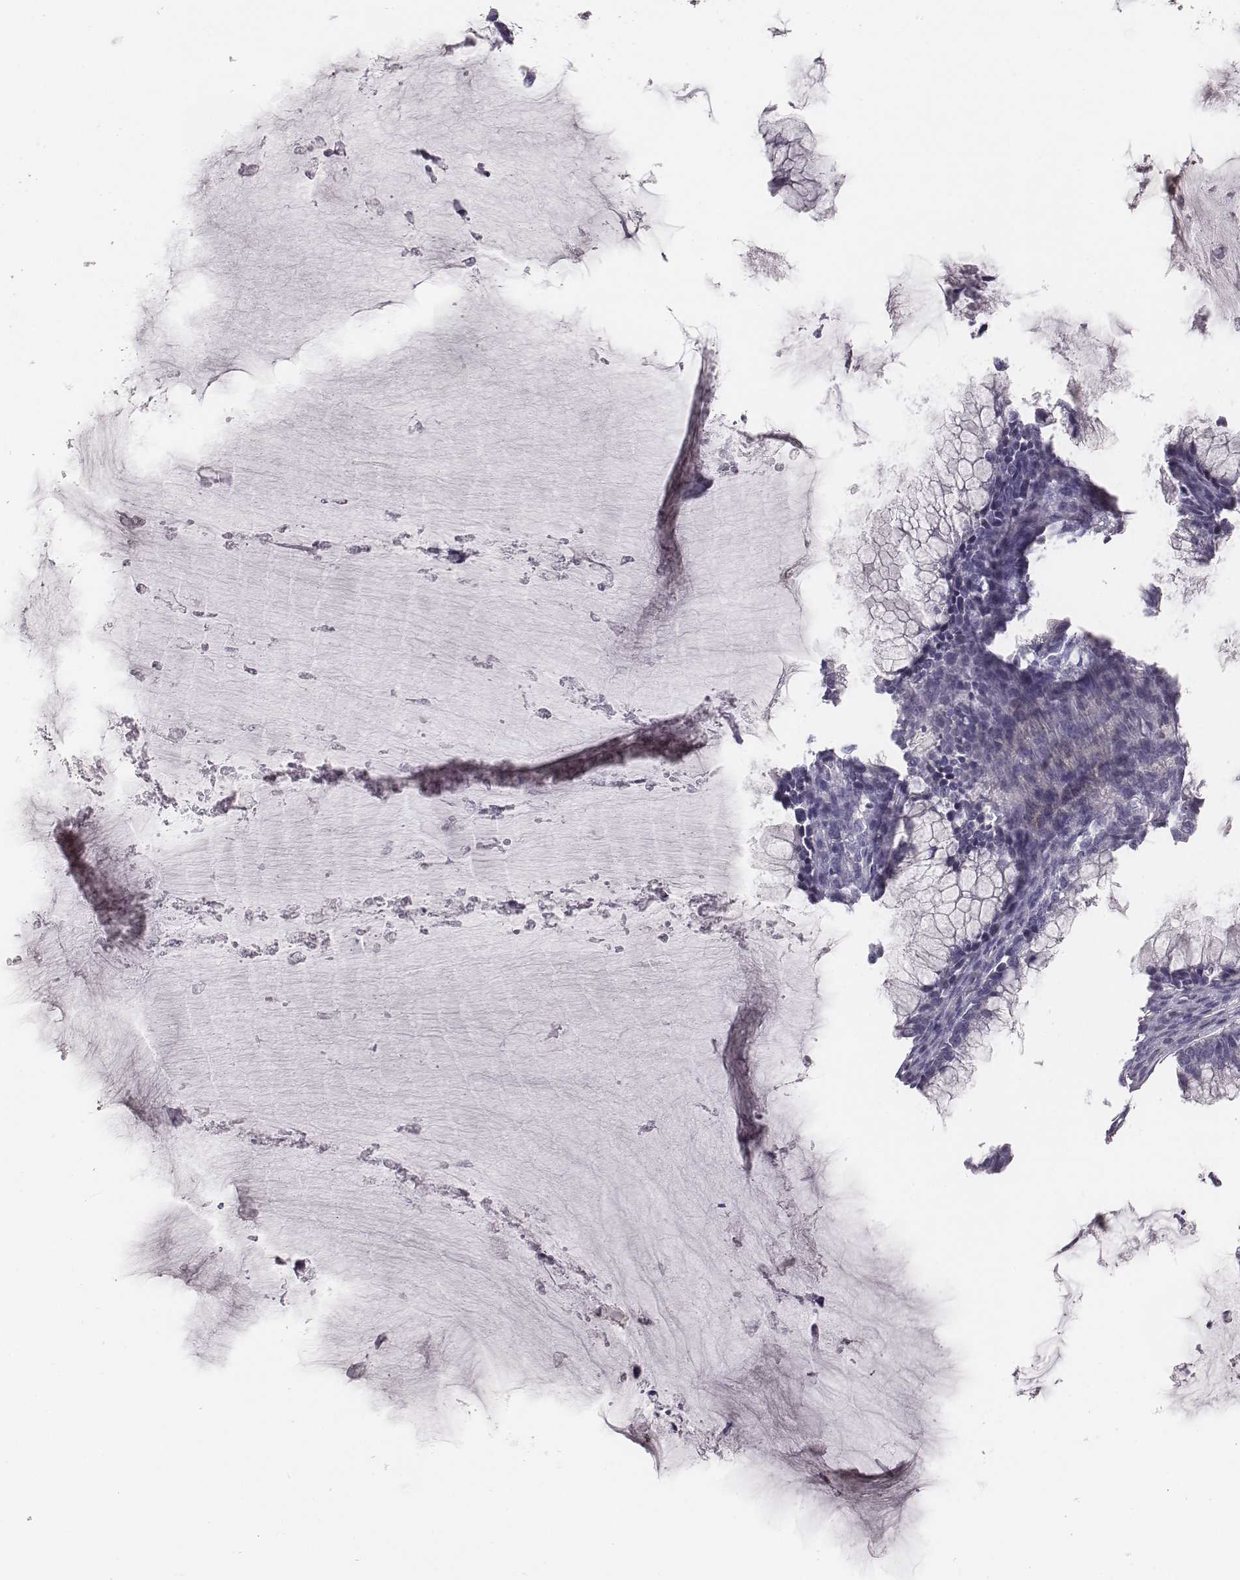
{"staining": {"intensity": "negative", "quantity": "none", "location": "none"}, "tissue": "ovarian cancer", "cell_type": "Tumor cells", "image_type": "cancer", "snomed": [{"axis": "morphology", "description": "Cystadenocarcinoma, mucinous, NOS"}, {"axis": "topography", "description": "Ovary"}], "caption": "A high-resolution micrograph shows IHC staining of mucinous cystadenocarcinoma (ovarian), which exhibits no significant staining in tumor cells.", "gene": "MYH6", "patient": {"sex": "female", "age": 38}}